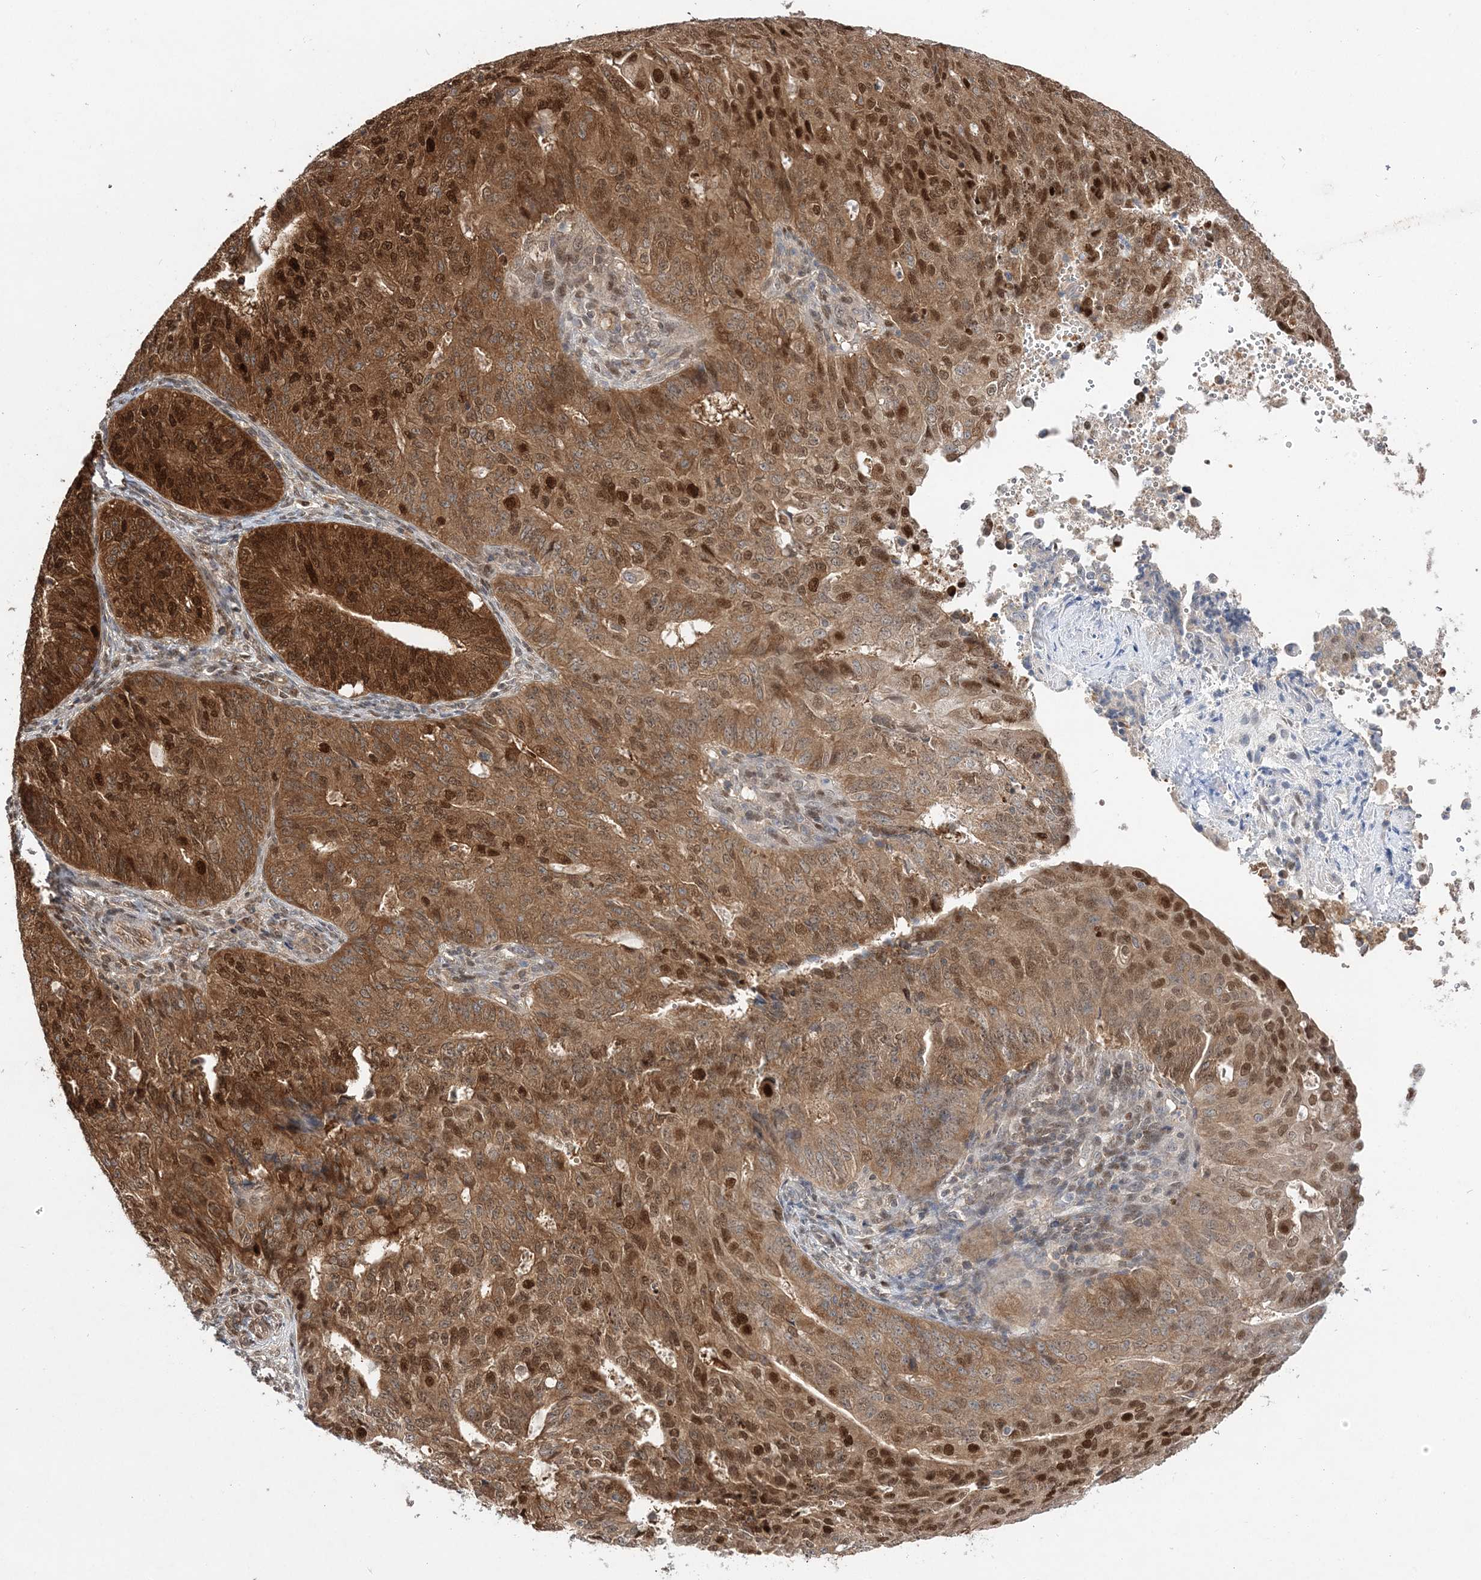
{"staining": {"intensity": "strong", "quantity": "25%-75%", "location": "cytoplasmic/membranous,nuclear"}, "tissue": "endometrial cancer", "cell_type": "Tumor cells", "image_type": "cancer", "snomed": [{"axis": "morphology", "description": "Adenocarcinoma, NOS"}, {"axis": "topography", "description": "Endometrium"}], "caption": "Protein expression by IHC shows strong cytoplasmic/membranous and nuclear positivity in about 25%-75% of tumor cells in adenocarcinoma (endometrial).", "gene": "NIF3L1", "patient": {"sex": "female", "age": 32}}